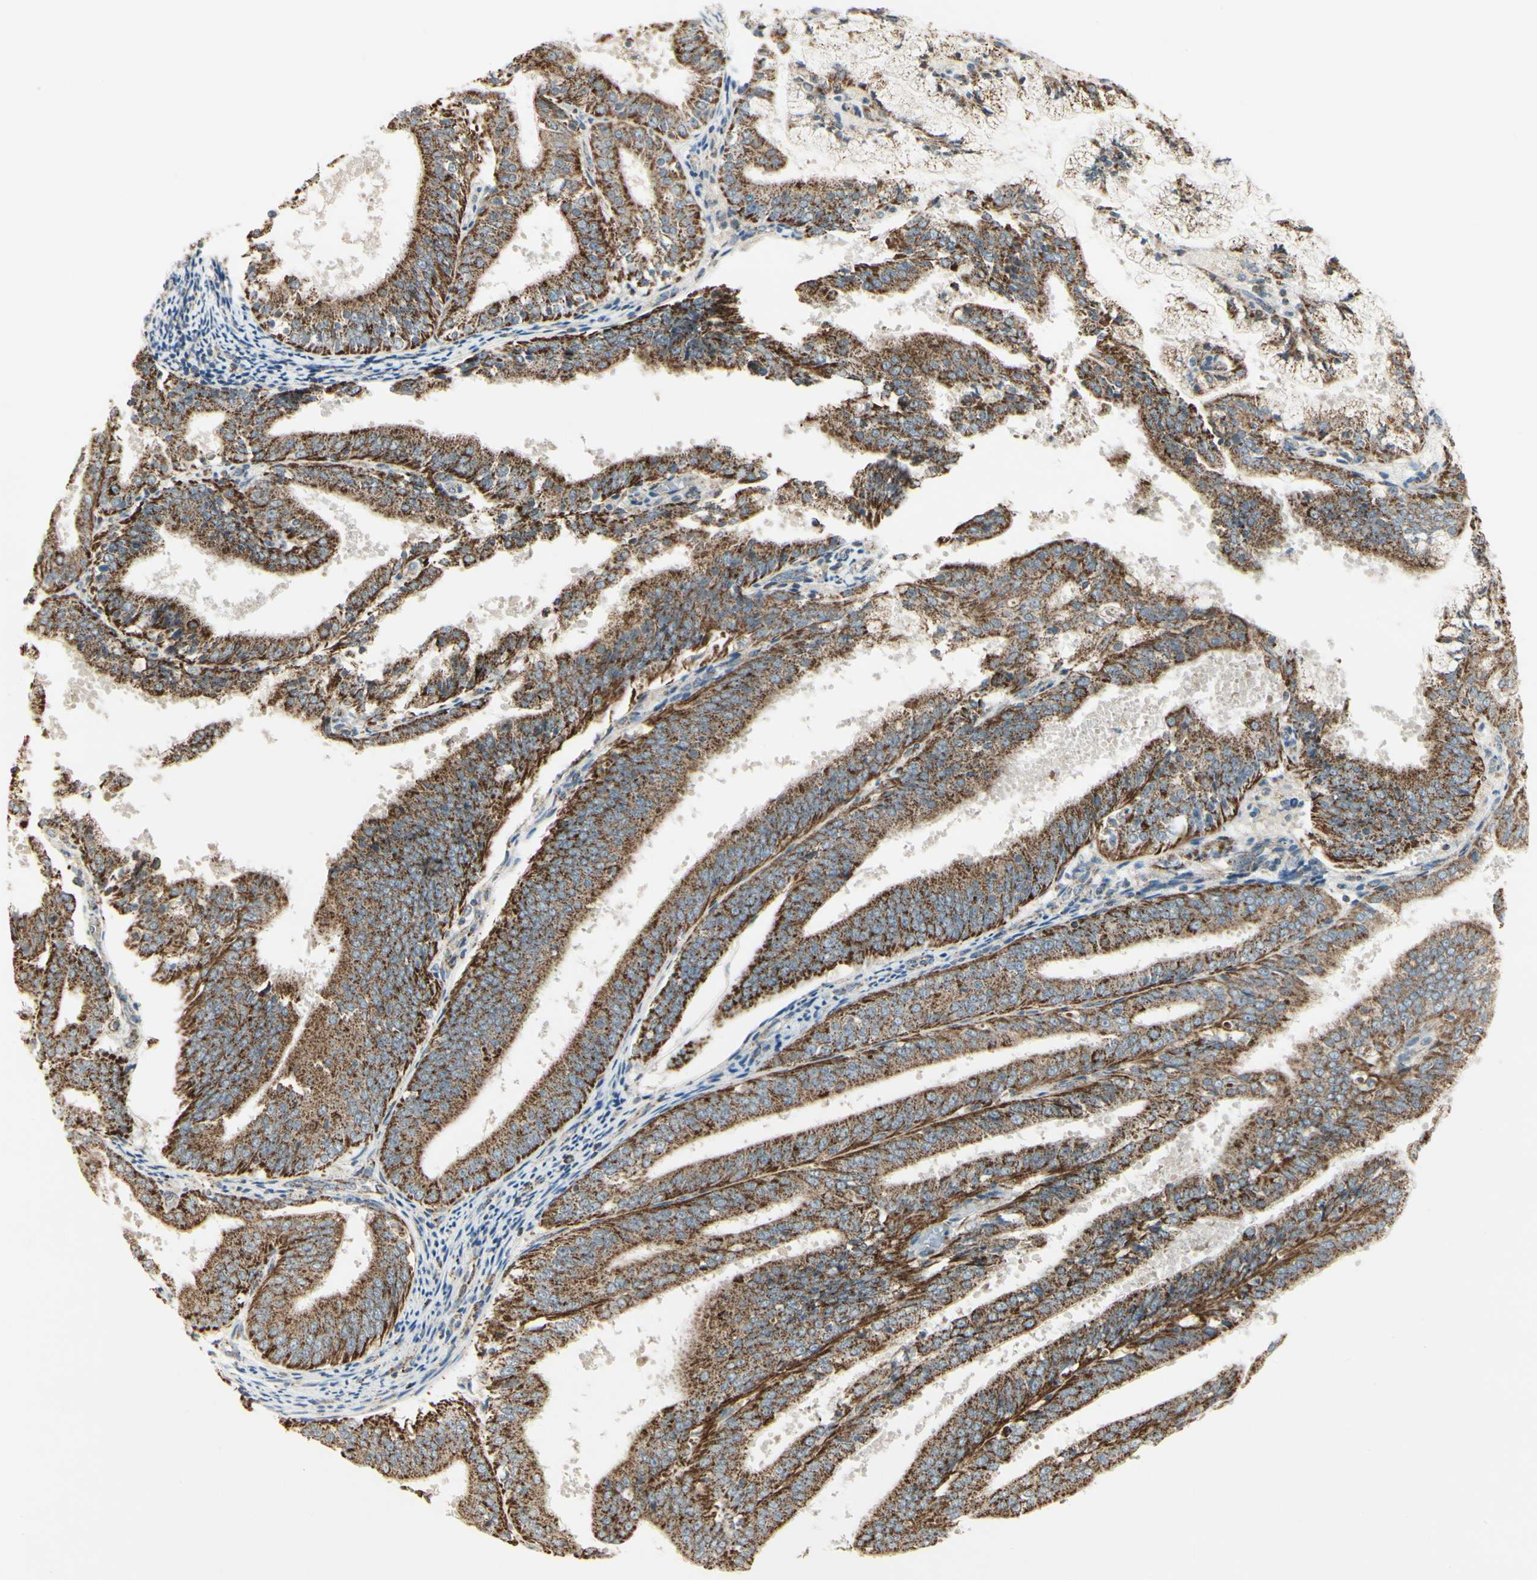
{"staining": {"intensity": "strong", "quantity": ">75%", "location": "cytoplasmic/membranous"}, "tissue": "endometrial cancer", "cell_type": "Tumor cells", "image_type": "cancer", "snomed": [{"axis": "morphology", "description": "Adenocarcinoma, NOS"}, {"axis": "topography", "description": "Endometrium"}], "caption": "A histopathology image showing strong cytoplasmic/membranous positivity in approximately >75% of tumor cells in endometrial adenocarcinoma, as visualized by brown immunohistochemical staining.", "gene": "ANKS6", "patient": {"sex": "female", "age": 63}}